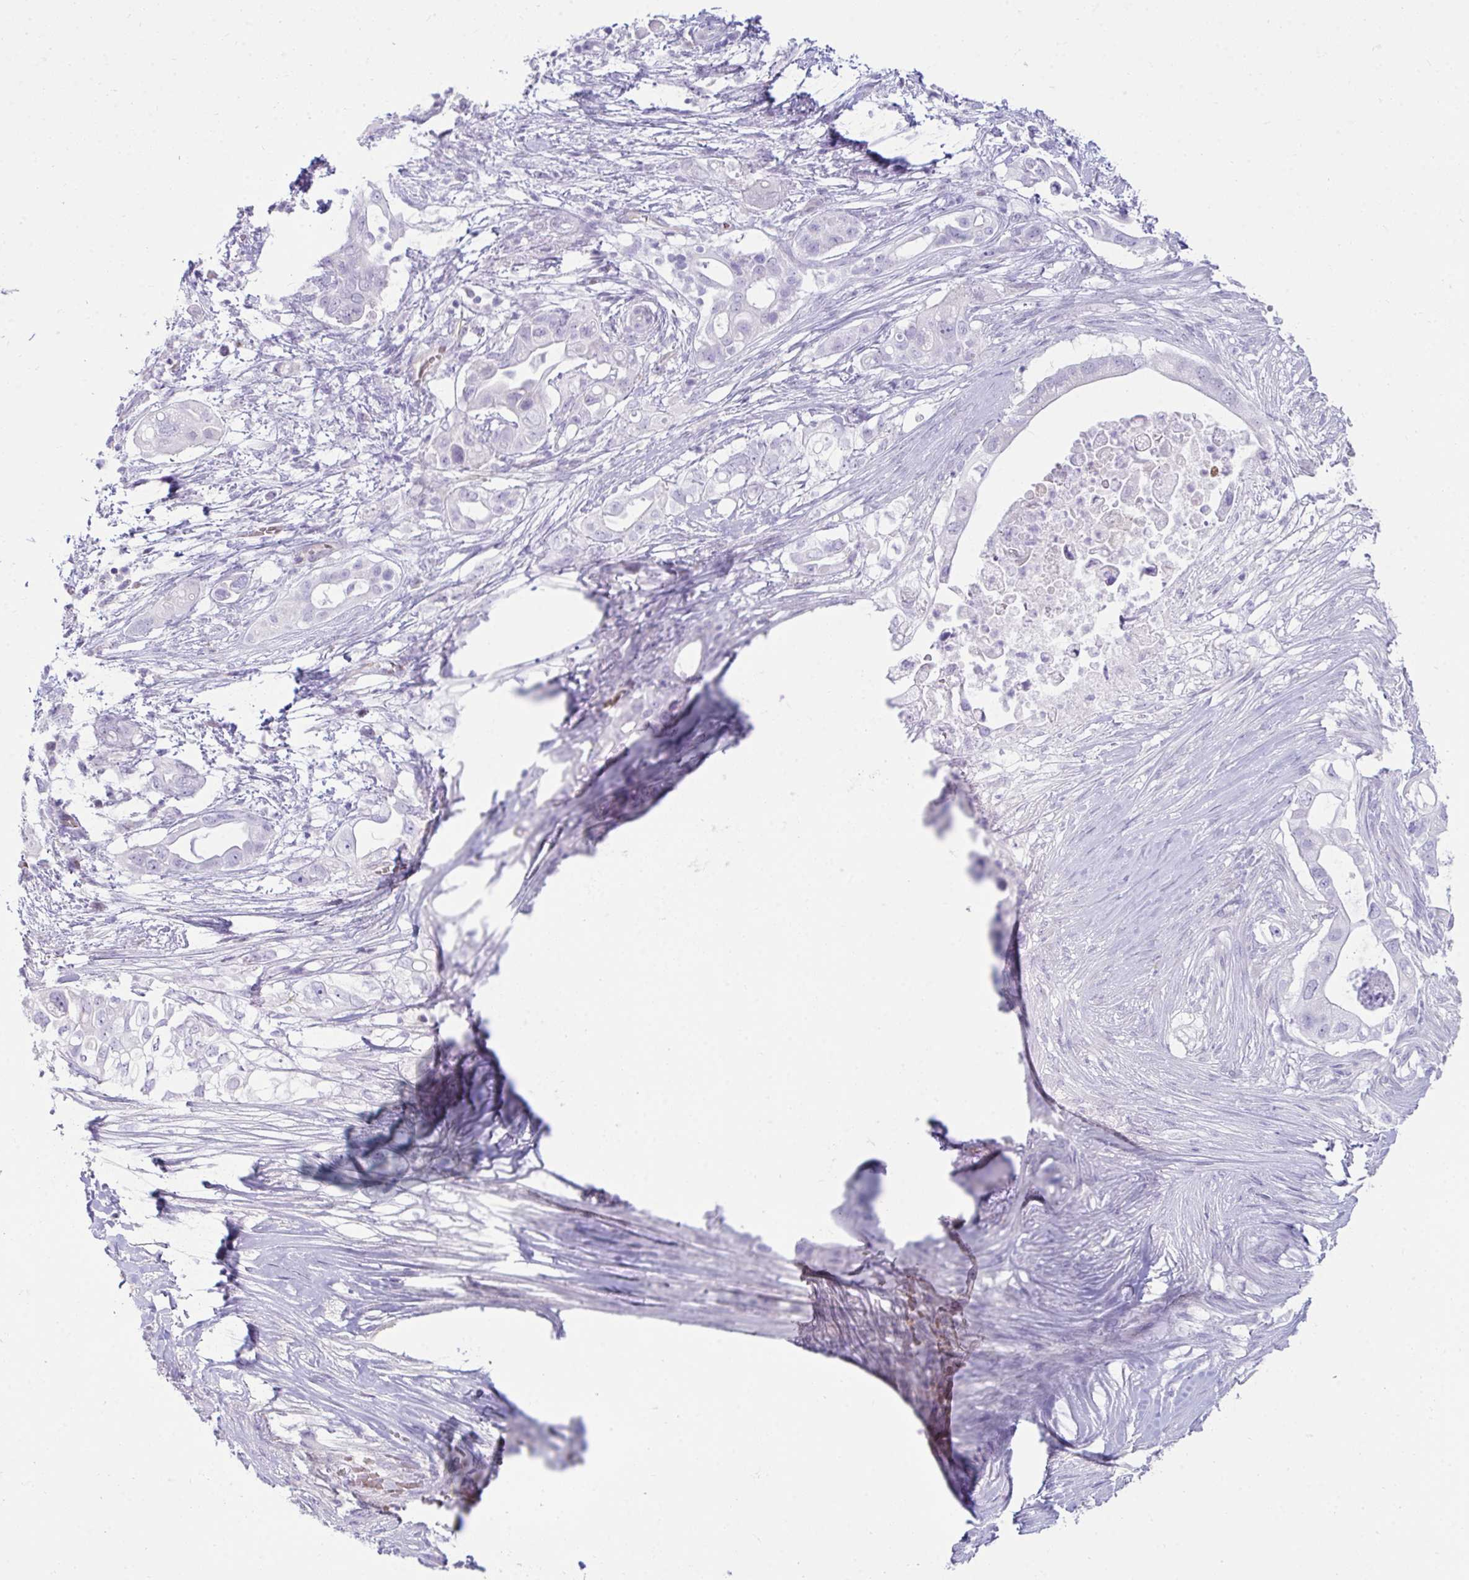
{"staining": {"intensity": "negative", "quantity": "none", "location": "none"}, "tissue": "pancreatic cancer", "cell_type": "Tumor cells", "image_type": "cancer", "snomed": [{"axis": "morphology", "description": "Adenocarcinoma, NOS"}, {"axis": "topography", "description": "Pancreas"}], "caption": "Immunohistochemical staining of human pancreatic cancer (adenocarcinoma) shows no significant expression in tumor cells.", "gene": "UBL3", "patient": {"sex": "female", "age": 72}}